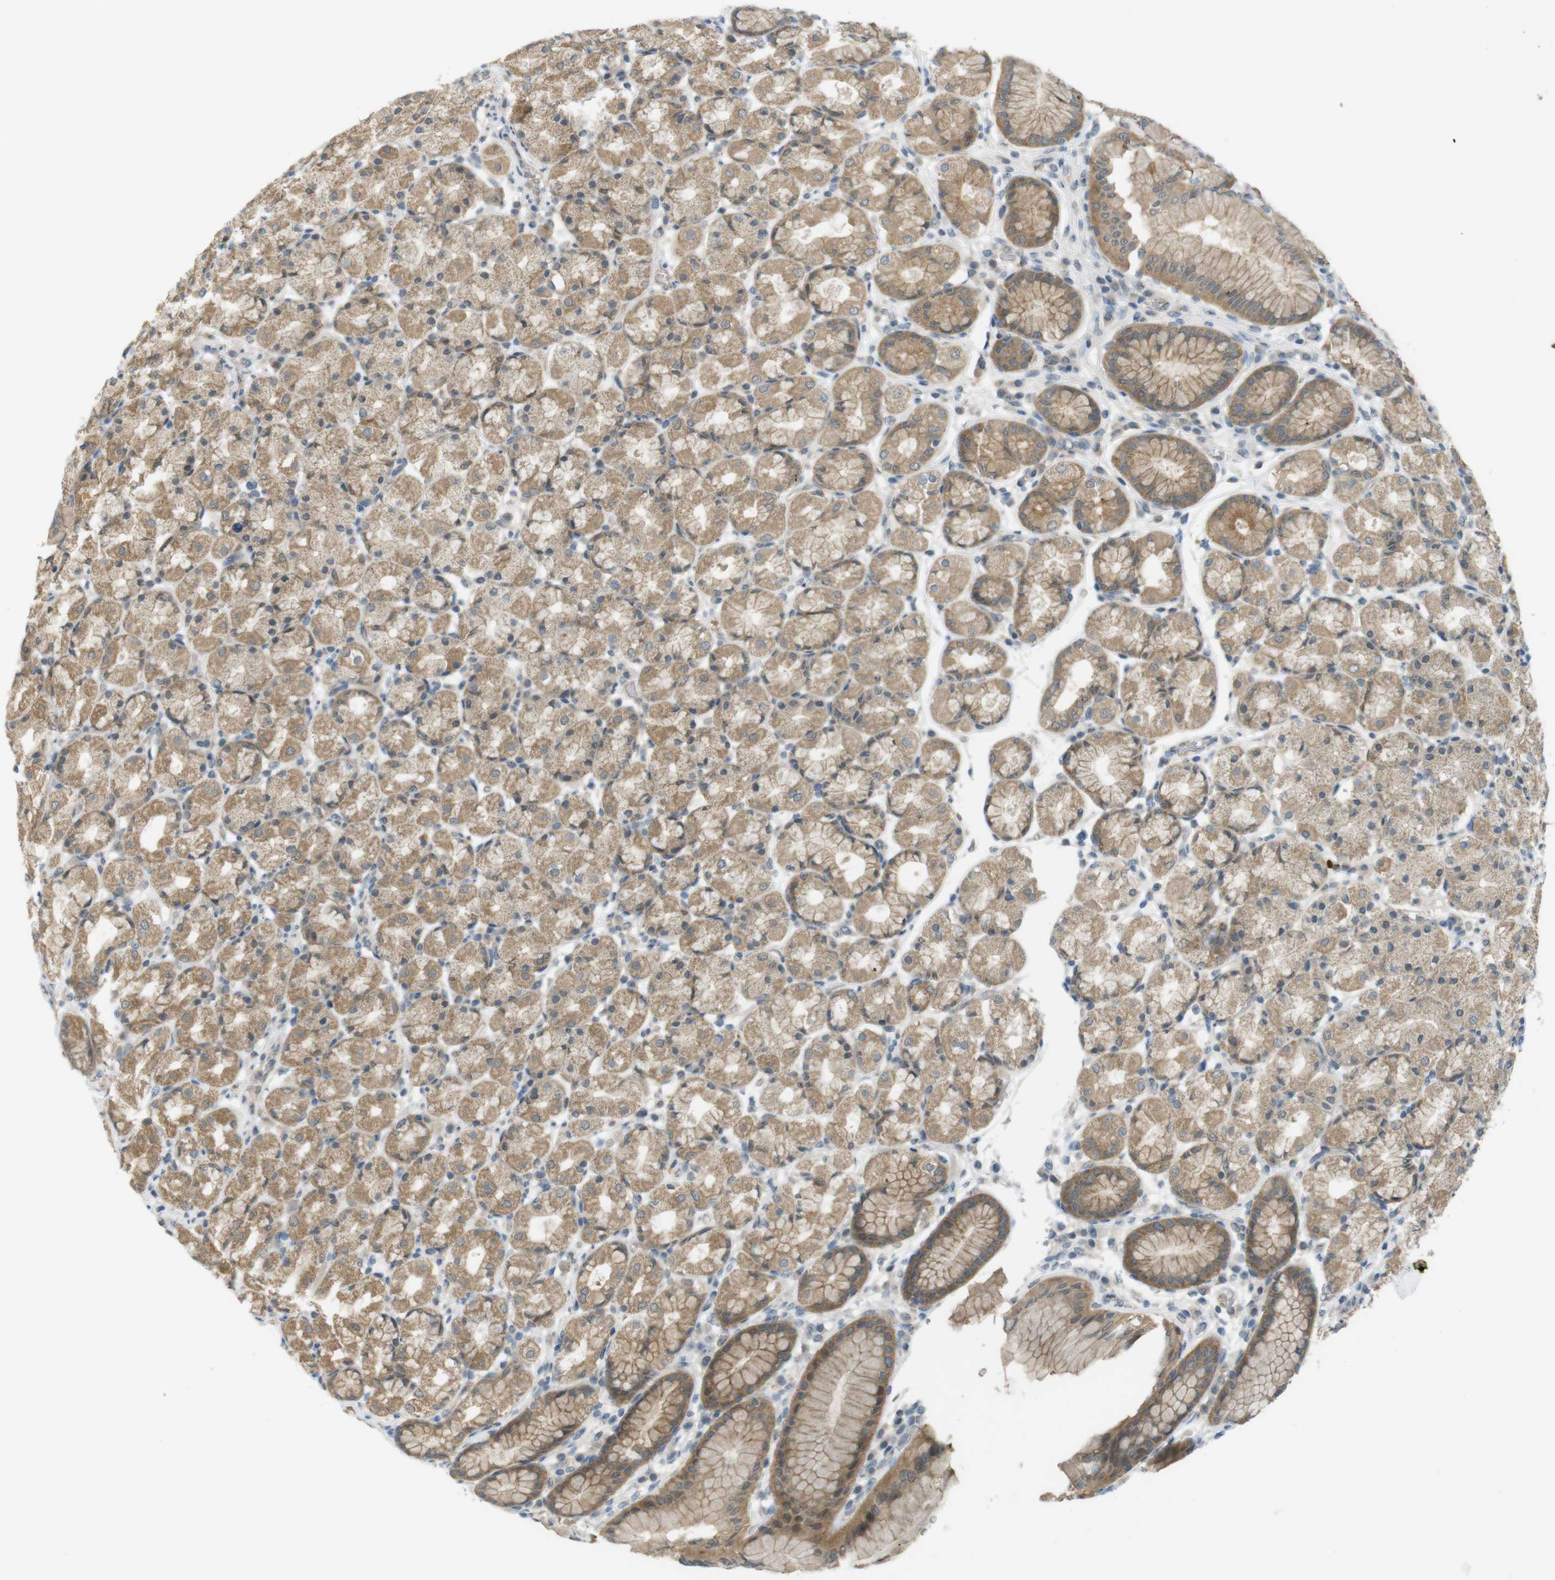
{"staining": {"intensity": "moderate", "quantity": ">75%", "location": "cytoplasmic/membranous"}, "tissue": "stomach", "cell_type": "Glandular cells", "image_type": "normal", "snomed": [{"axis": "morphology", "description": "Normal tissue, NOS"}, {"axis": "topography", "description": "Stomach, upper"}], "caption": "Stomach stained for a protein demonstrates moderate cytoplasmic/membranous positivity in glandular cells. Ihc stains the protein of interest in brown and the nuclei are stained blue.", "gene": "ZDHHC20", "patient": {"sex": "male", "age": 68}}